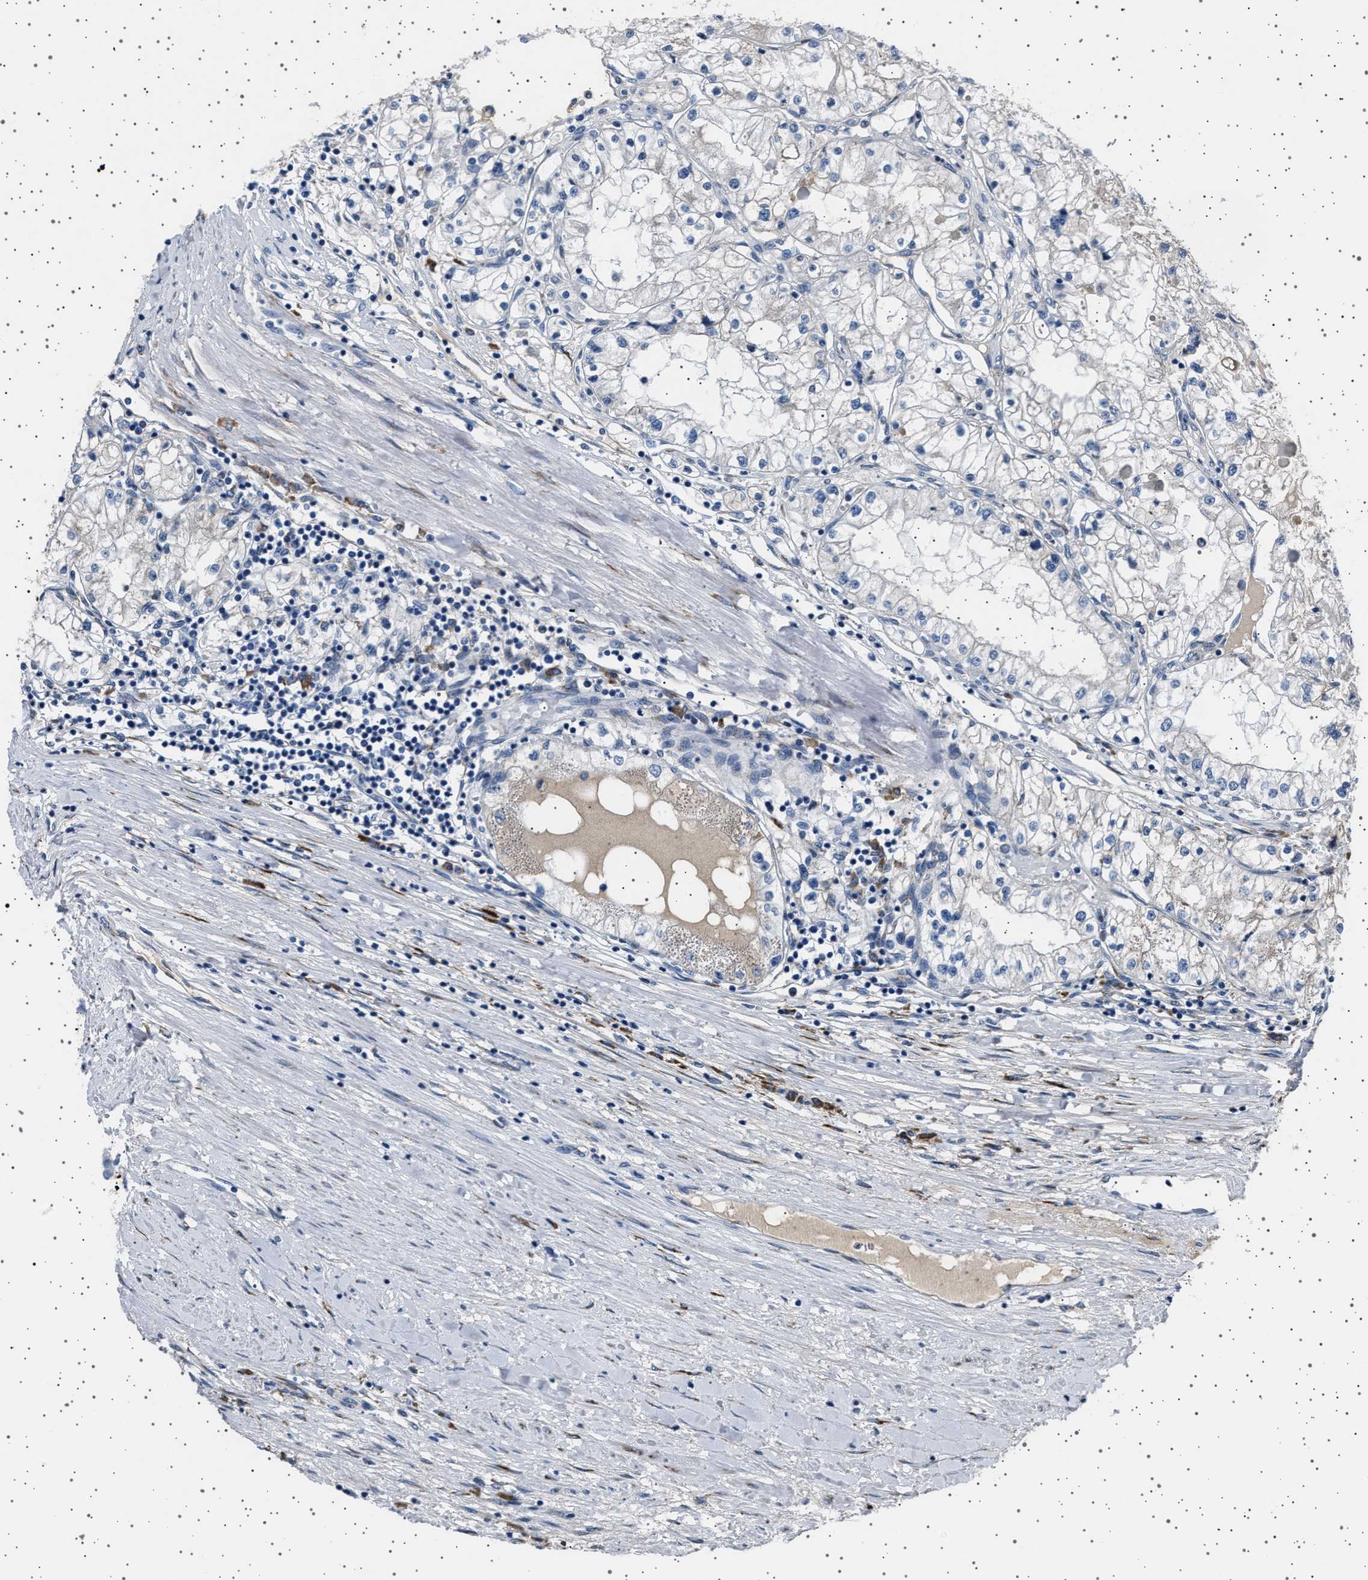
{"staining": {"intensity": "negative", "quantity": "none", "location": "none"}, "tissue": "renal cancer", "cell_type": "Tumor cells", "image_type": "cancer", "snomed": [{"axis": "morphology", "description": "Adenocarcinoma, NOS"}, {"axis": "topography", "description": "Kidney"}], "caption": "IHC photomicrograph of neoplastic tissue: adenocarcinoma (renal) stained with DAB shows no significant protein positivity in tumor cells. (Brightfield microscopy of DAB (3,3'-diaminobenzidine) immunohistochemistry (IHC) at high magnification).", "gene": "FTCD", "patient": {"sex": "male", "age": 68}}